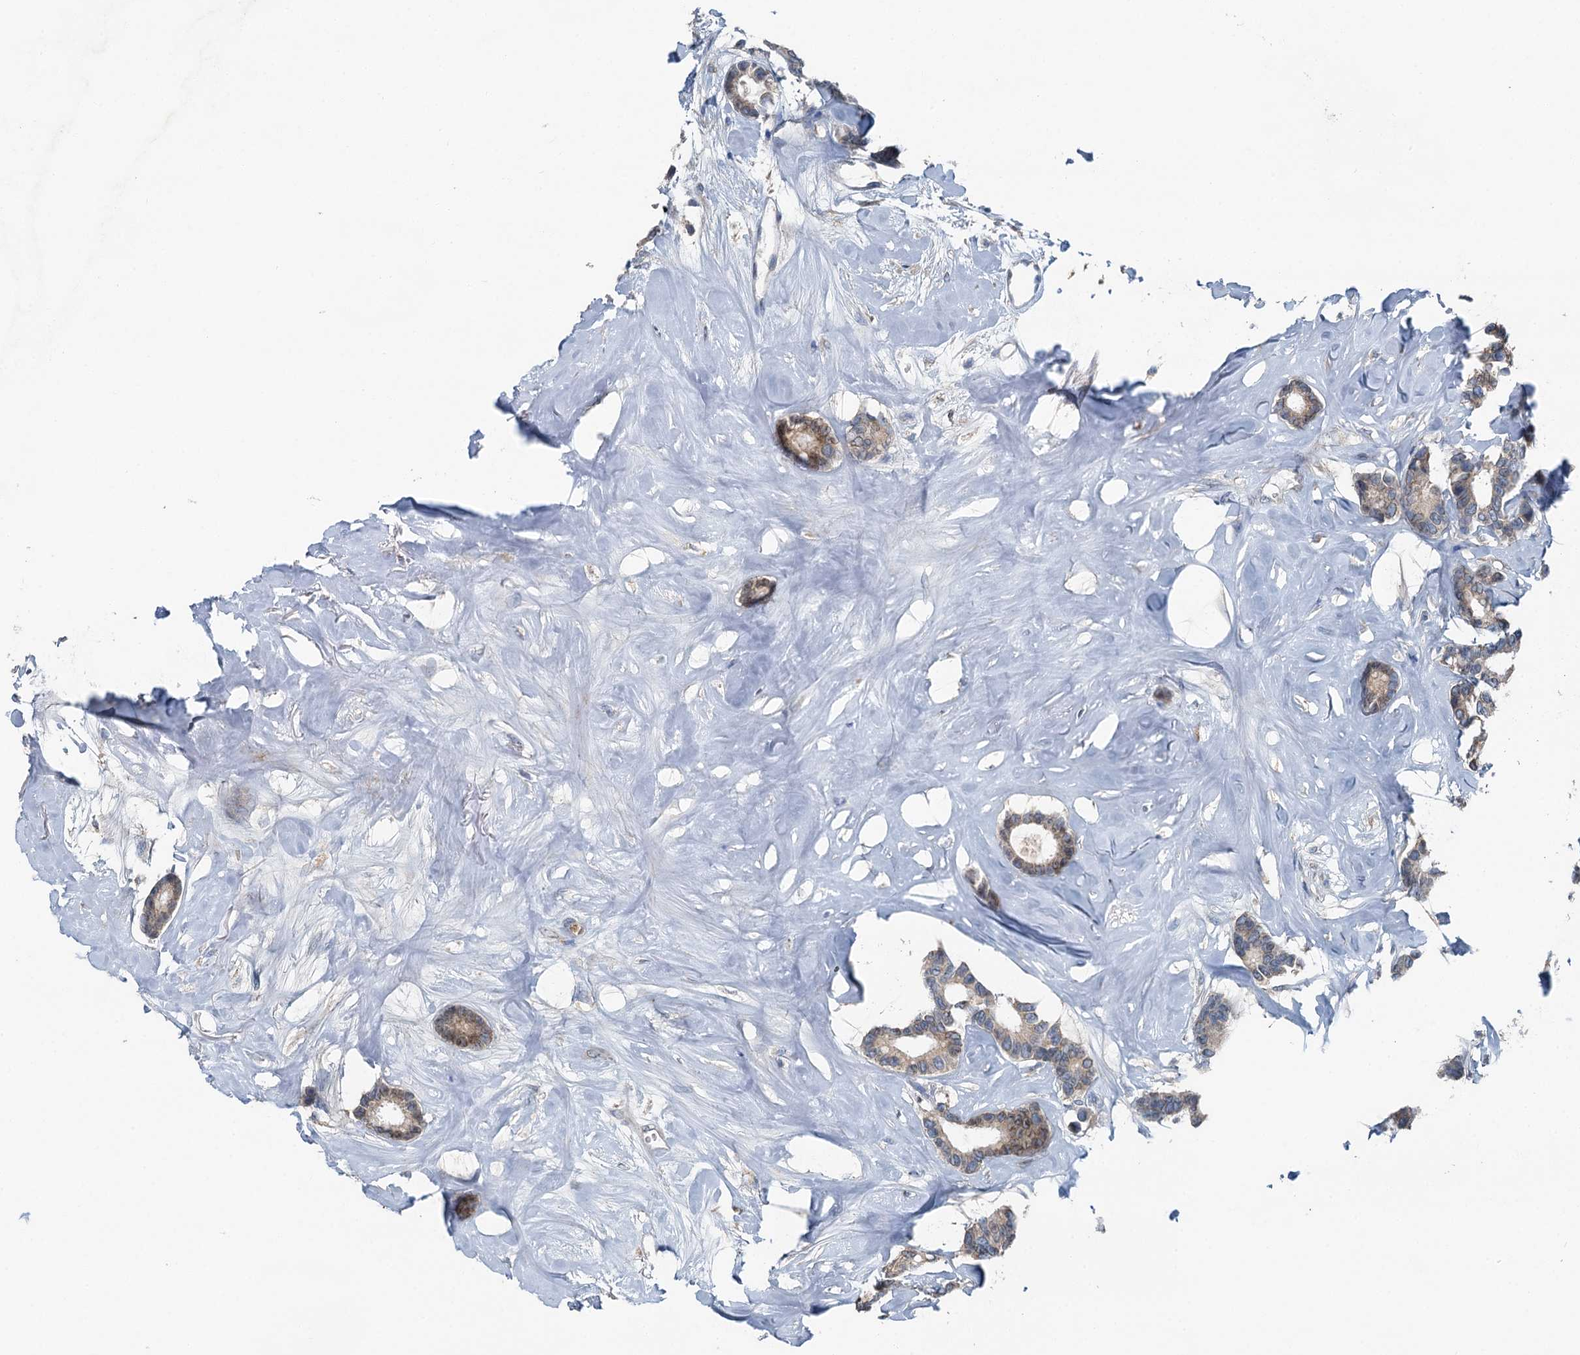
{"staining": {"intensity": "weak", "quantity": ">75%", "location": "cytoplasmic/membranous"}, "tissue": "breast cancer", "cell_type": "Tumor cells", "image_type": "cancer", "snomed": [{"axis": "morphology", "description": "Duct carcinoma"}, {"axis": "topography", "description": "Breast"}], "caption": "Immunohistochemistry of breast cancer exhibits low levels of weak cytoplasmic/membranous staining in about >75% of tumor cells.", "gene": "C6orf120", "patient": {"sex": "female", "age": 87}}